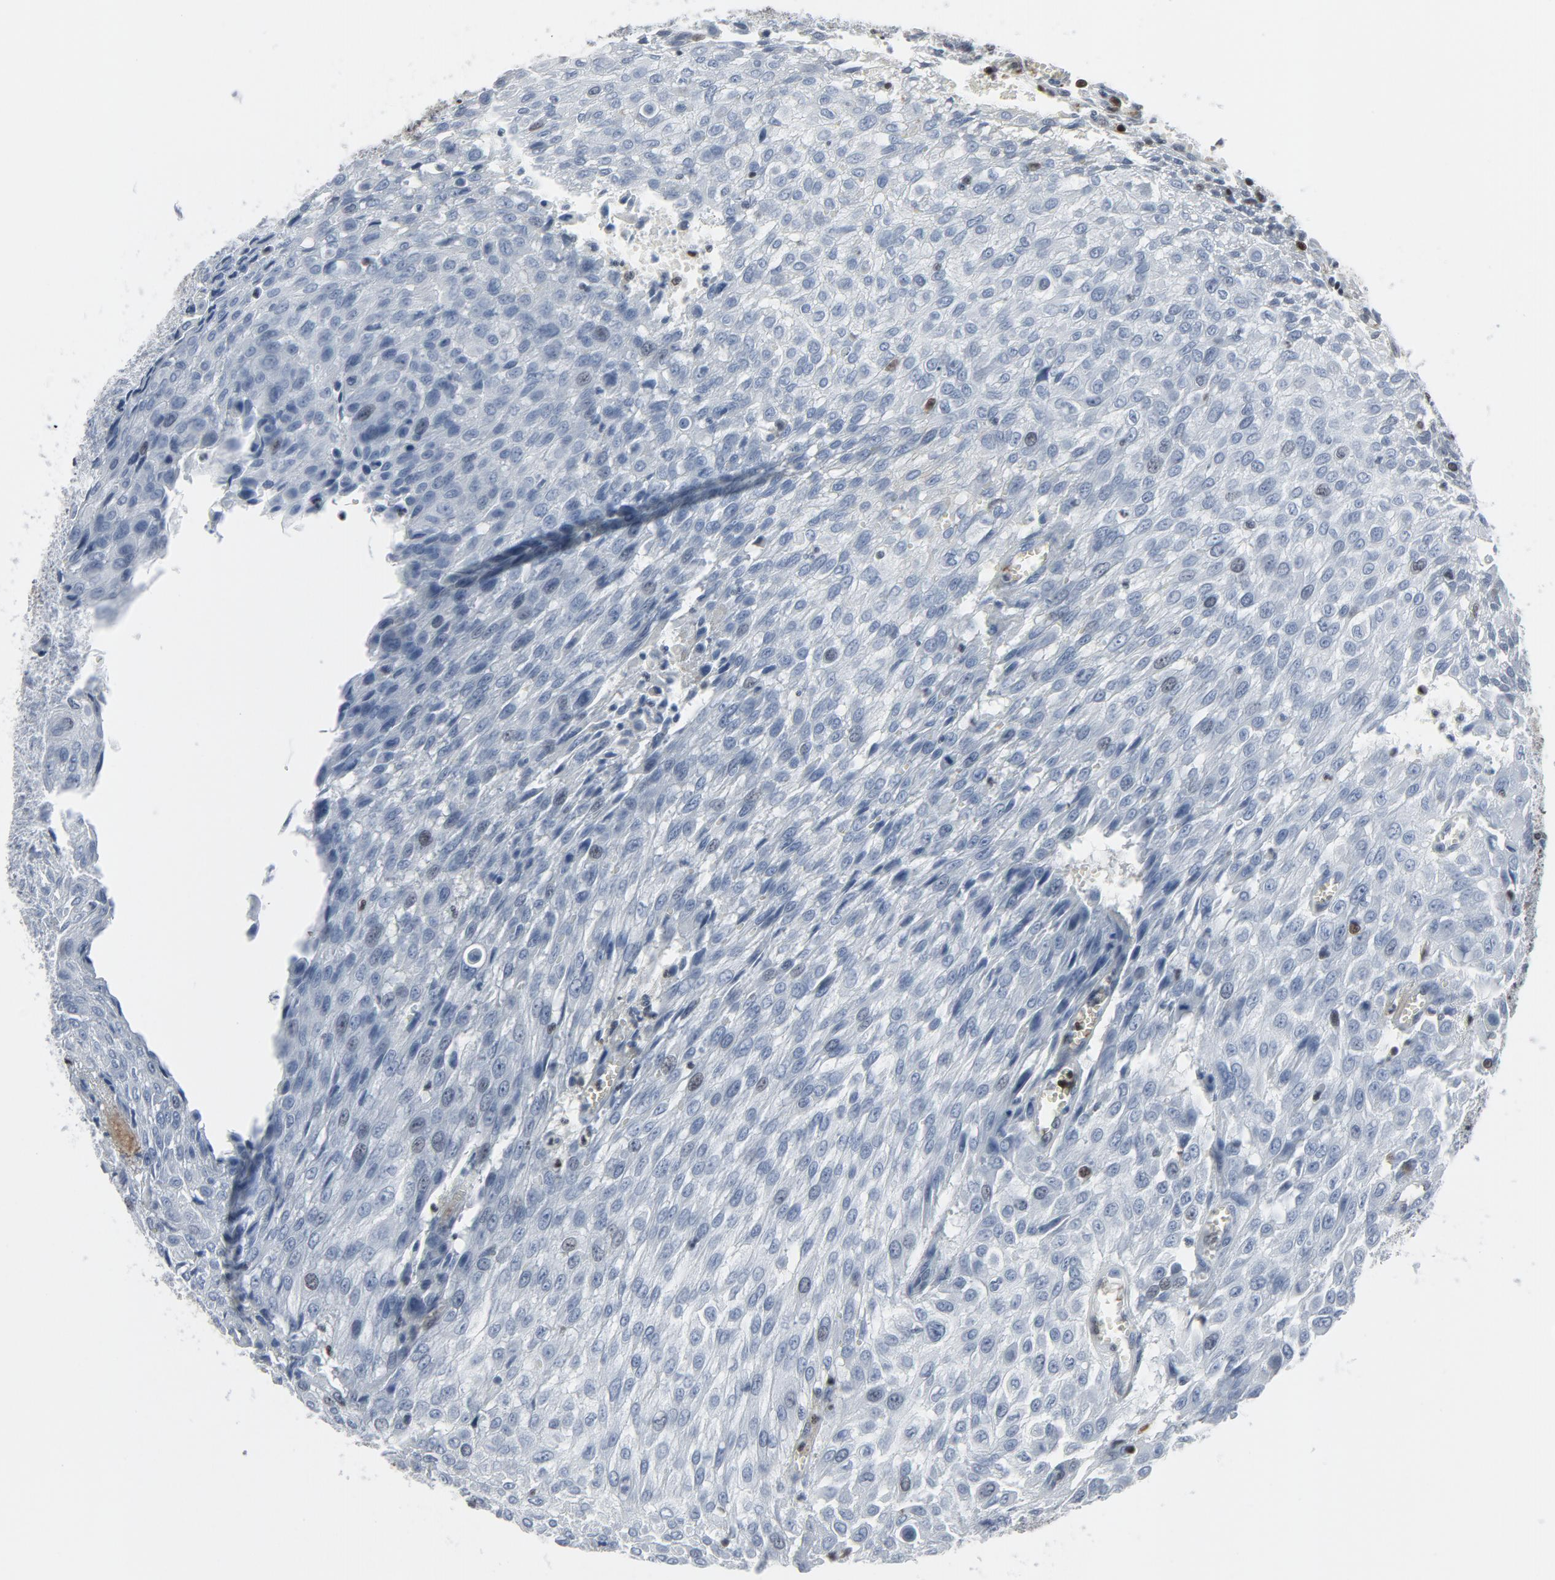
{"staining": {"intensity": "negative", "quantity": "none", "location": "none"}, "tissue": "urothelial cancer", "cell_type": "Tumor cells", "image_type": "cancer", "snomed": [{"axis": "morphology", "description": "Urothelial carcinoma, High grade"}, {"axis": "topography", "description": "Urinary bladder"}], "caption": "Human urothelial cancer stained for a protein using immunohistochemistry (IHC) demonstrates no positivity in tumor cells.", "gene": "STAT5A", "patient": {"sex": "male", "age": 57}}